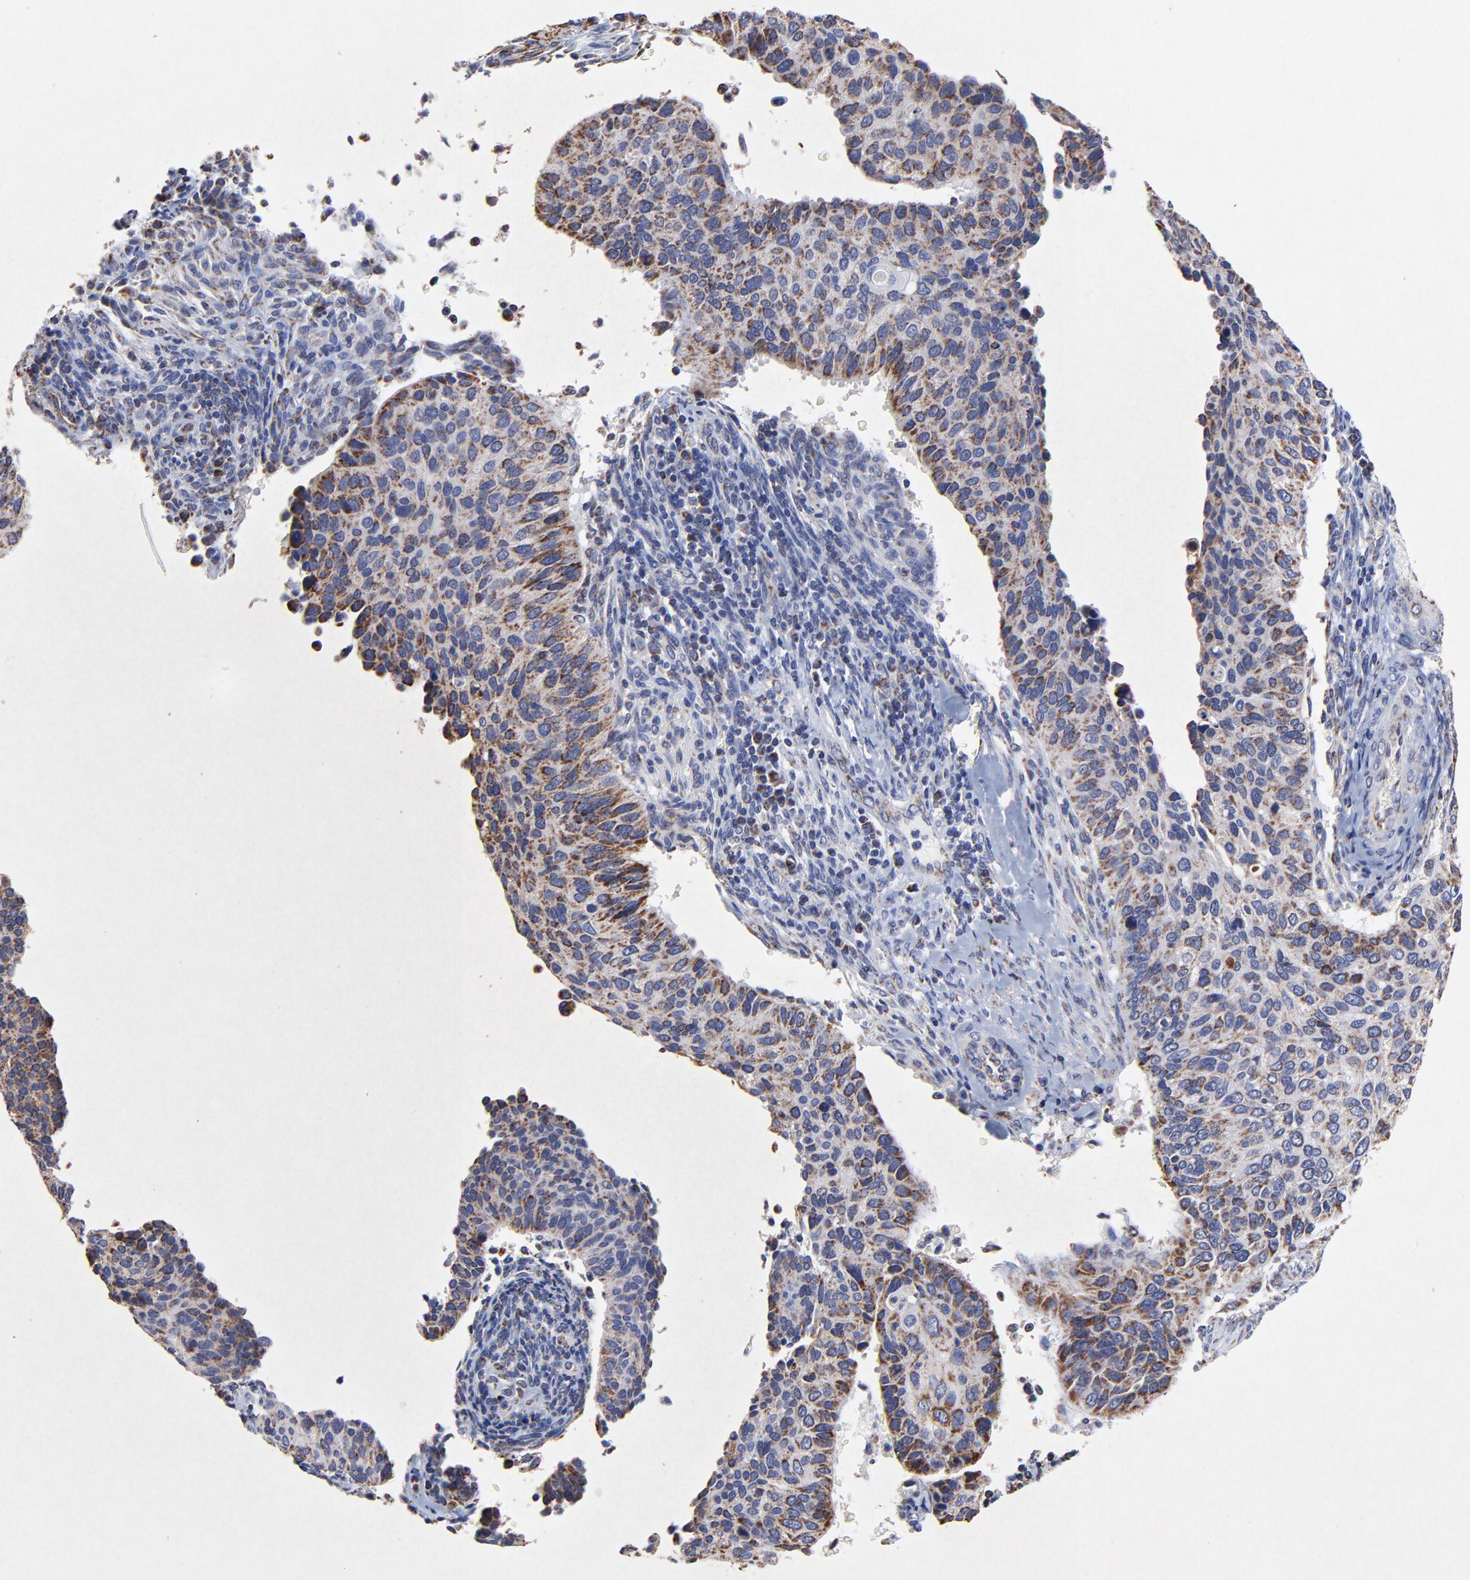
{"staining": {"intensity": "moderate", "quantity": ">75%", "location": "cytoplasmic/membranous"}, "tissue": "cervical cancer", "cell_type": "Tumor cells", "image_type": "cancer", "snomed": [{"axis": "morphology", "description": "Adenocarcinoma, NOS"}, {"axis": "topography", "description": "Cervix"}], "caption": "Moderate cytoplasmic/membranous positivity for a protein is identified in approximately >75% of tumor cells of cervical cancer (adenocarcinoma) using IHC.", "gene": "SSBP1", "patient": {"sex": "female", "age": 29}}